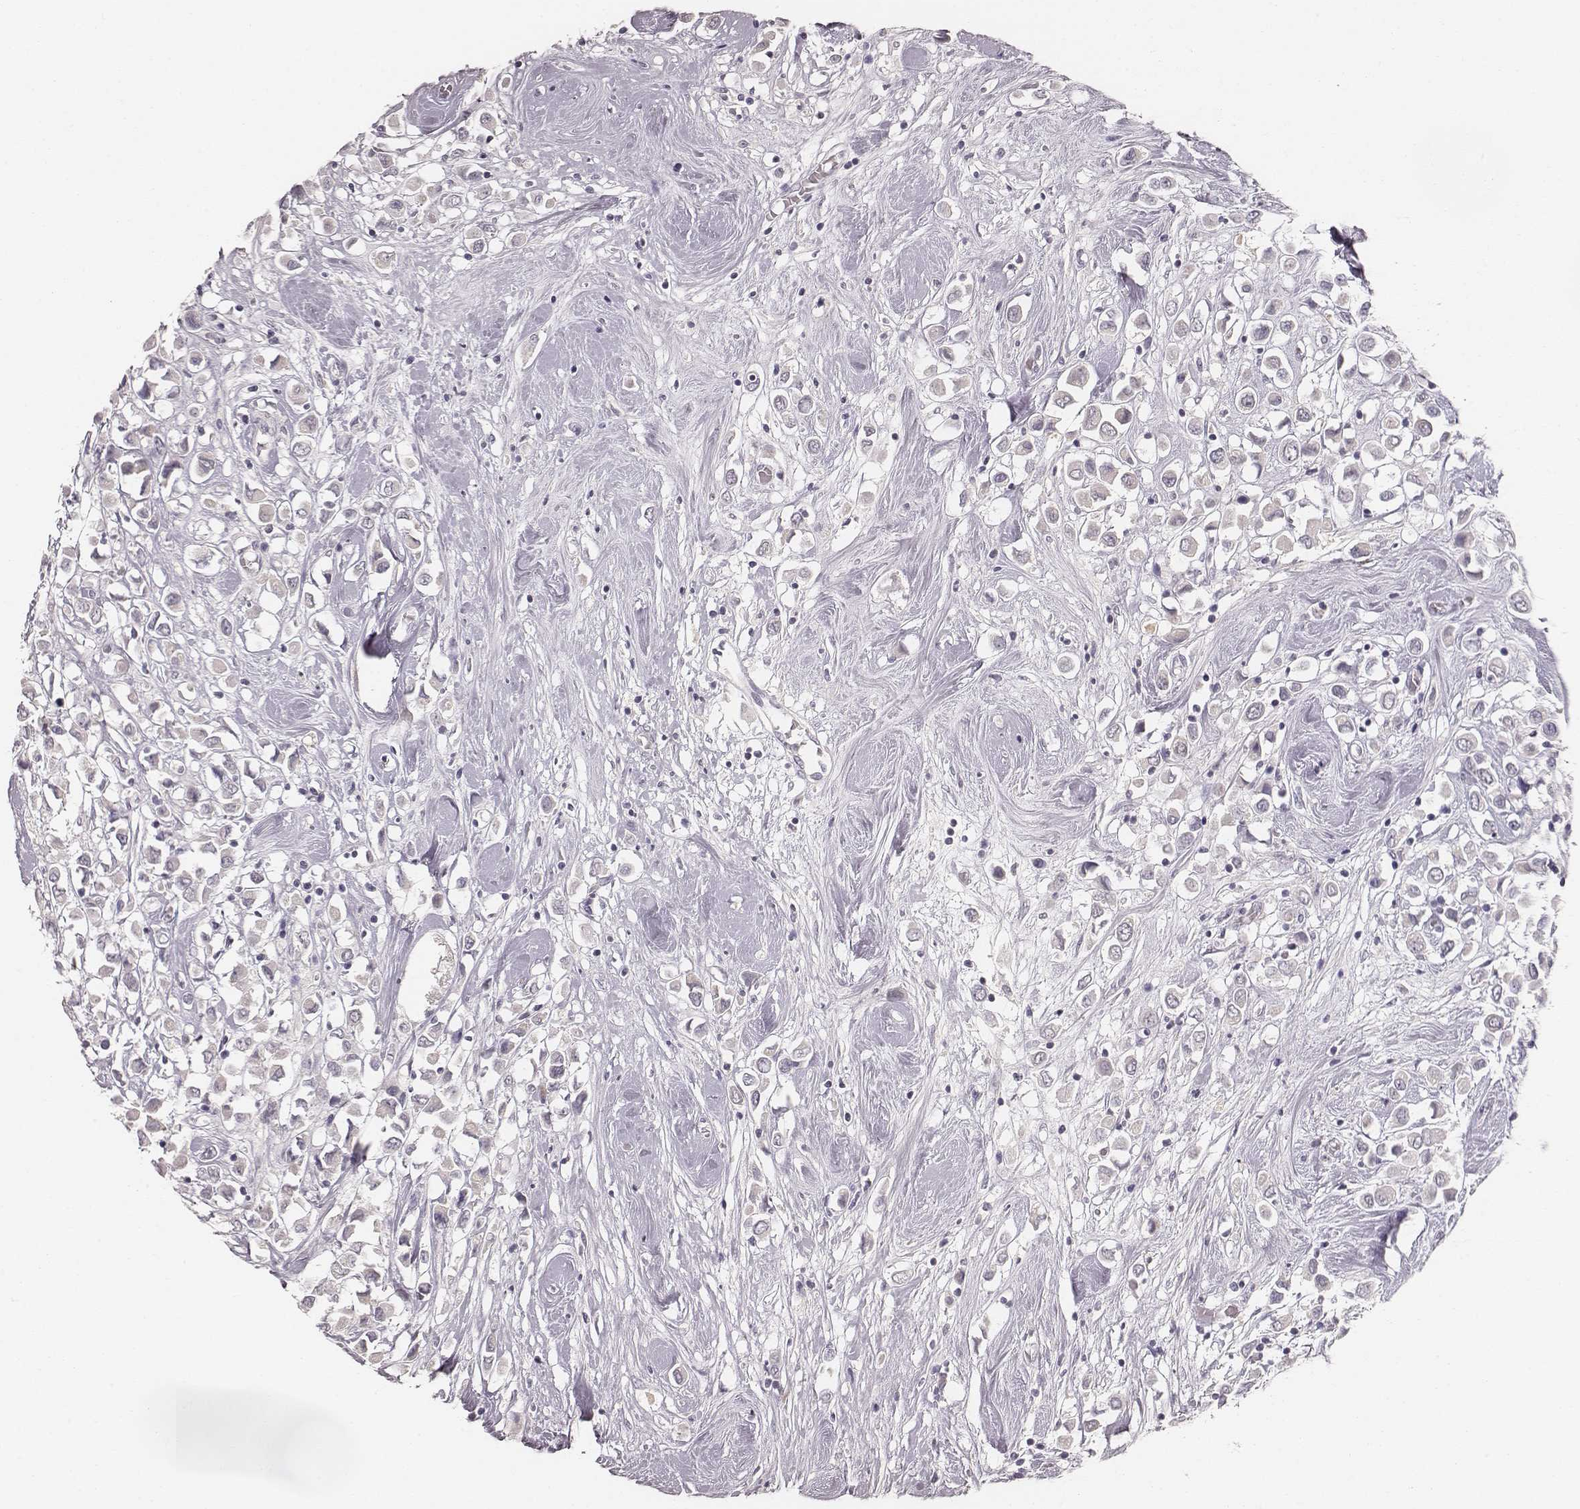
{"staining": {"intensity": "negative", "quantity": "none", "location": "none"}, "tissue": "breast cancer", "cell_type": "Tumor cells", "image_type": "cancer", "snomed": [{"axis": "morphology", "description": "Duct carcinoma"}, {"axis": "topography", "description": "Breast"}], "caption": "Immunohistochemistry (IHC) micrograph of breast cancer stained for a protein (brown), which reveals no expression in tumor cells.", "gene": "LY6K", "patient": {"sex": "female", "age": 61}}